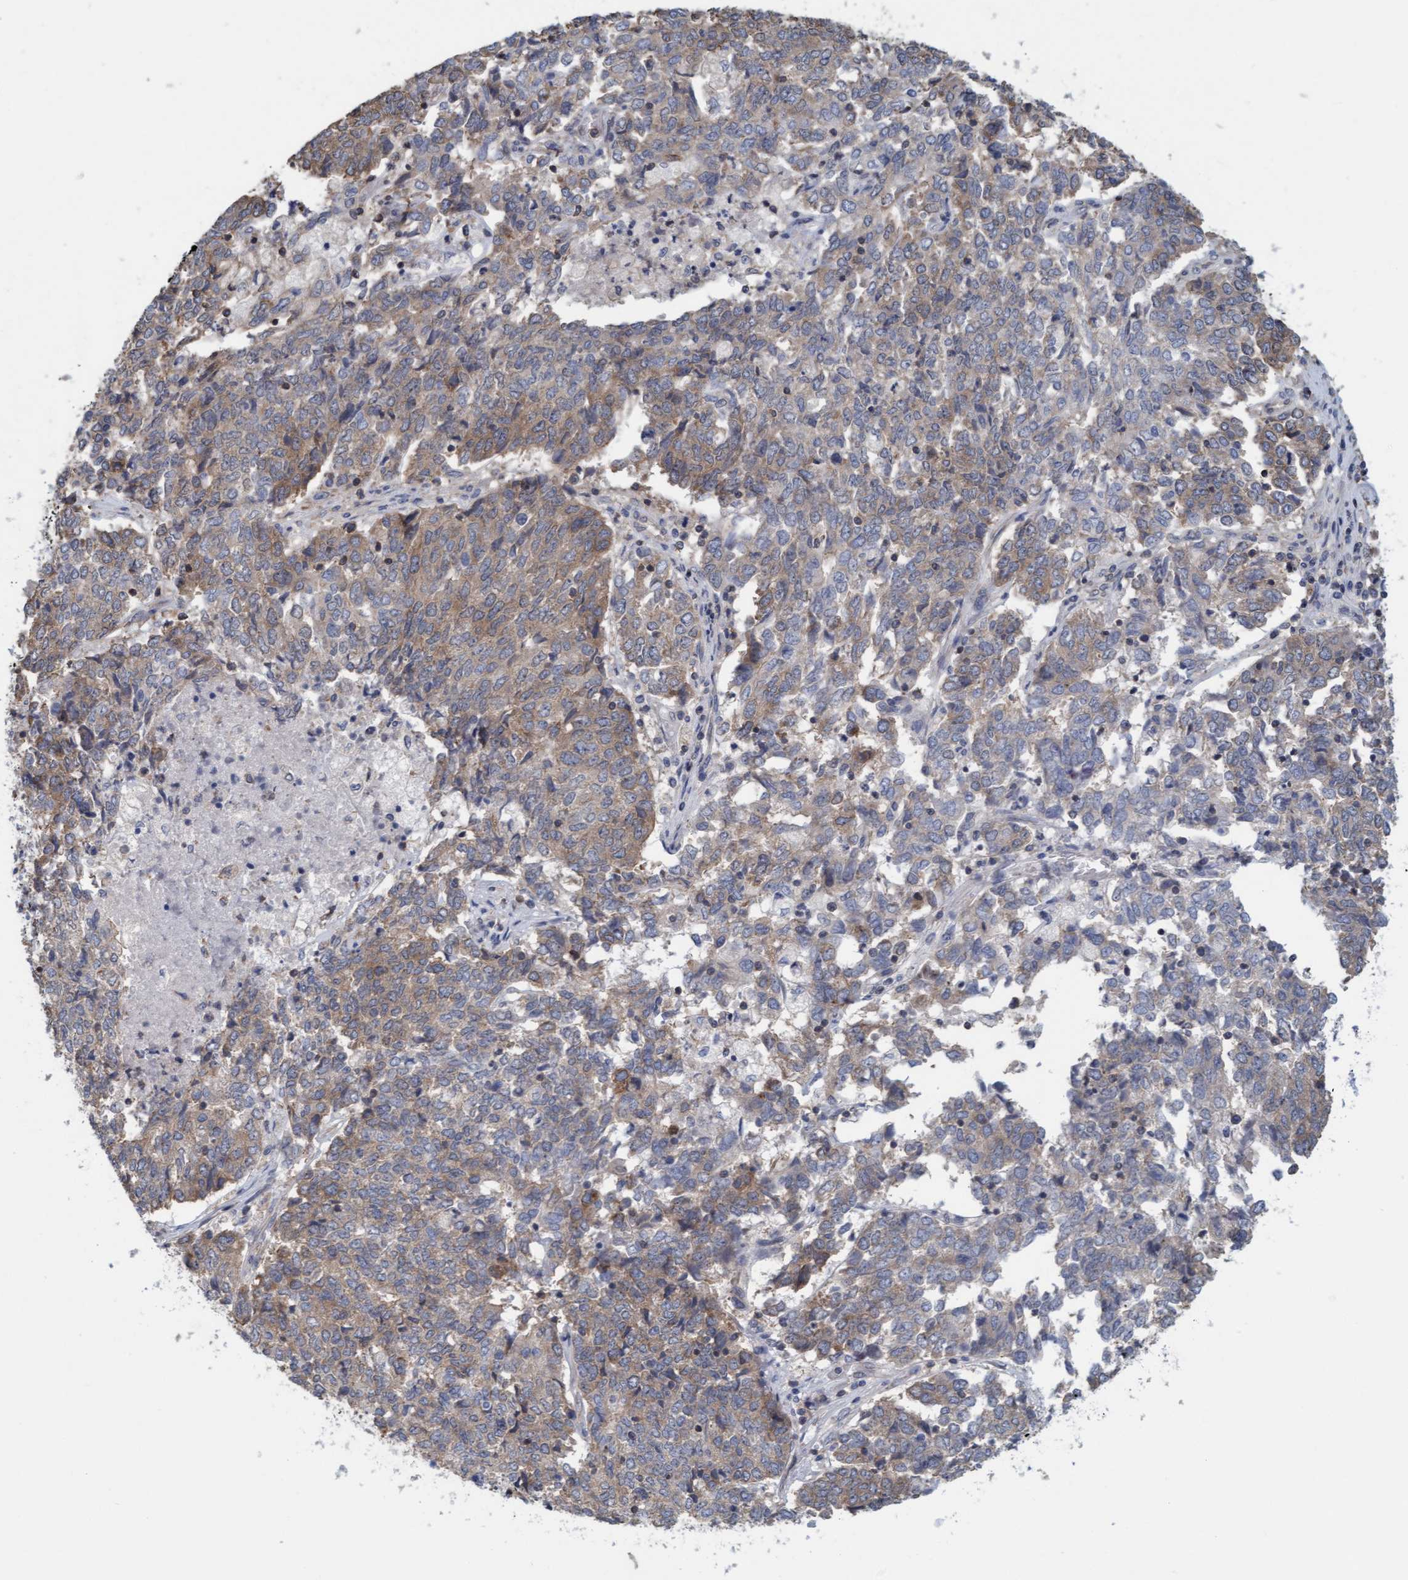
{"staining": {"intensity": "weak", "quantity": "25%-75%", "location": "cytoplasmic/membranous"}, "tissue": "endometrial cancer", "cell_type": "Tumor cells", "image_type": "cancer", "snomed": [{"axis": "morphology", "description": "Adenocarcinoma, NOS"}, {"axis": "topography", "description": "Endometrium"}], "caption": "Protein analysis of endometrial adenocarcinoma tissue exhibits weak cytoplasmic/membranous staining in approximately 25%-75% of tumor cells.", "gene": "FXR2", "patient": {"sex": "female", "age": 80}}